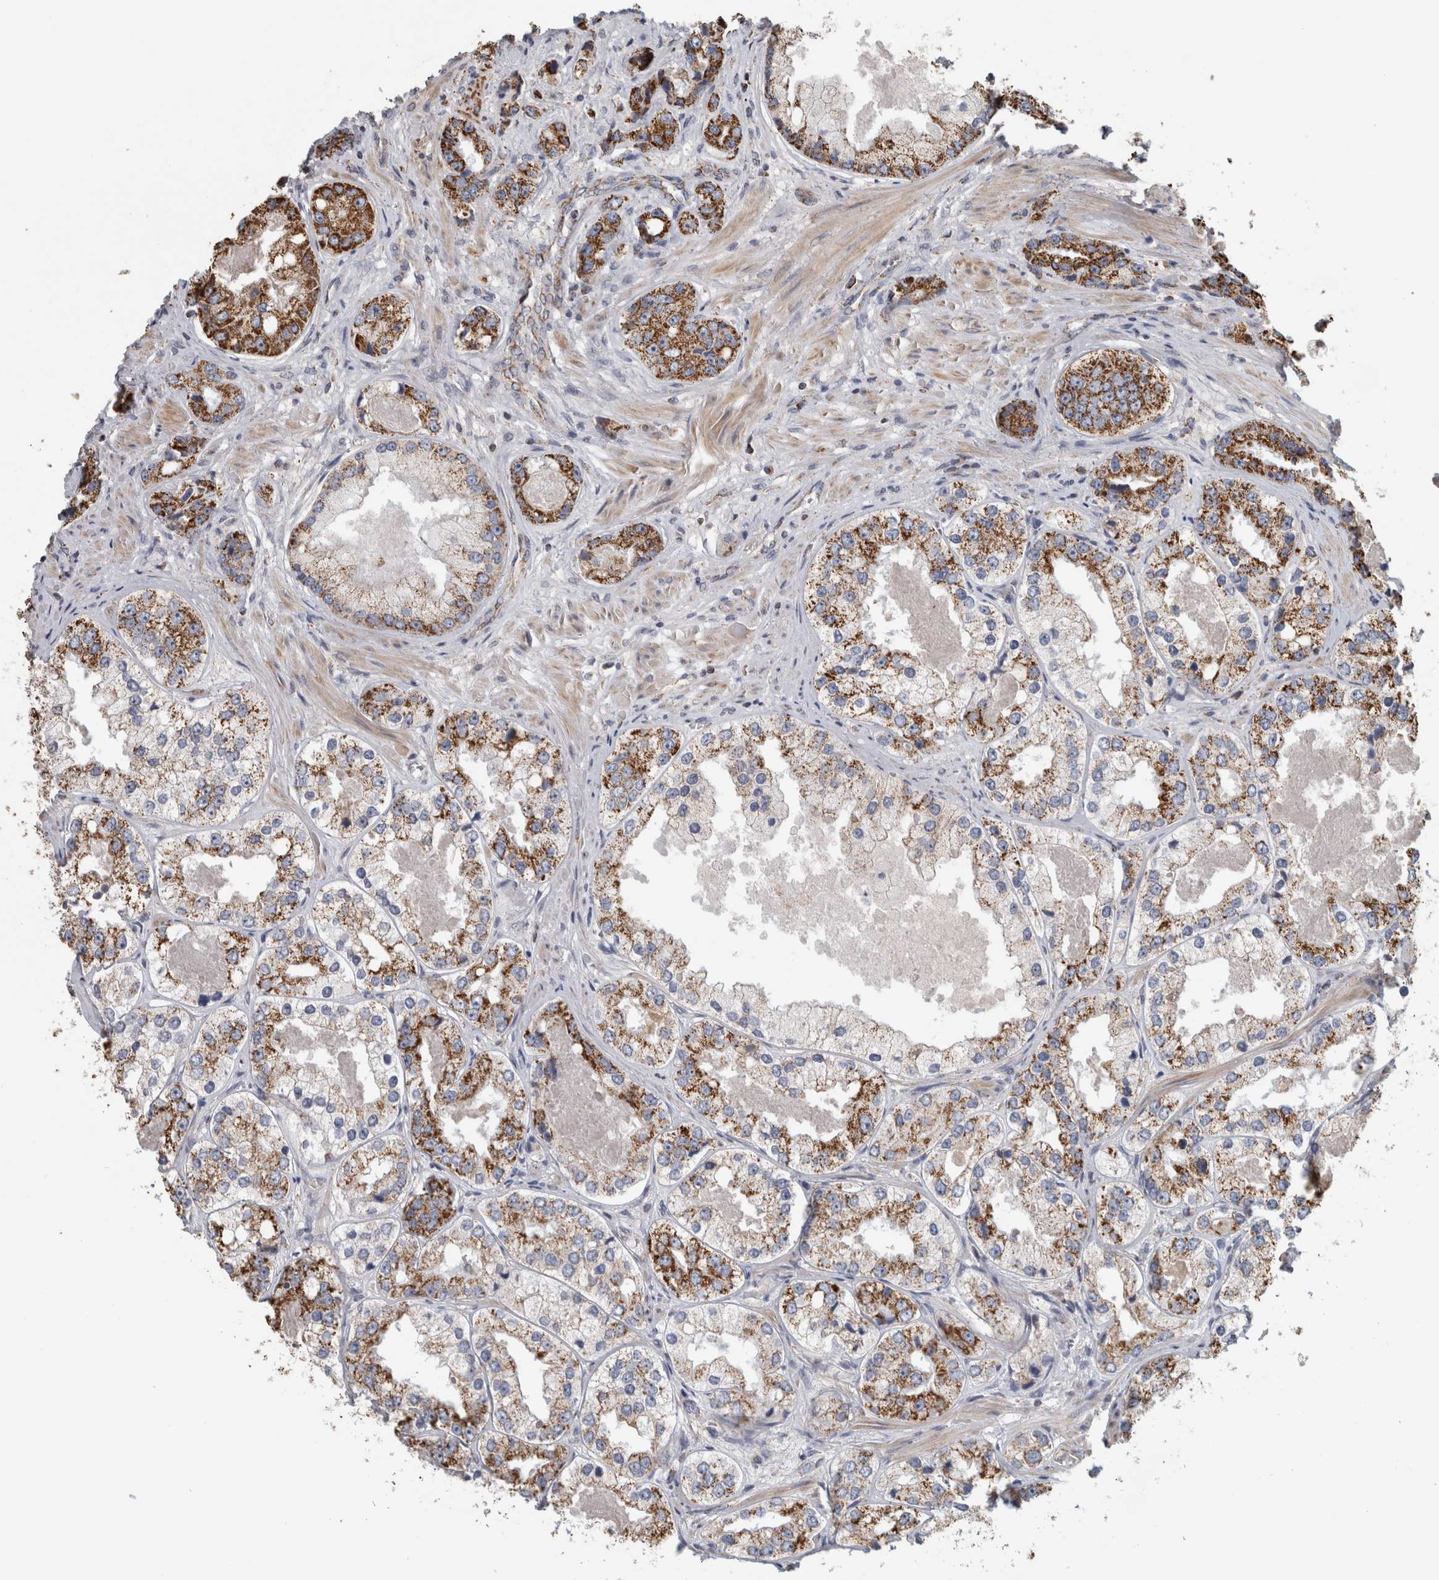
{"staining": {"intensity": "moderate", "quantity": ">75%", "location": "cytoplasmic/membranous"}, "tissue": "prostate cancer", "cell_type": "Tumor cells", "image_type": "cancer", "snomed": [{"axis": "morphology", "description": "Adenocarcinoma, High grade"}, {"axis": "topography", "description": "Prostate"}], "caption": "A brown stain highlights moderate cytoplasmic/membranous positivity of a protein in human high-grade adenocarcinoma (prostate) tumor cells. The staining was performed using DAB (3,3'-diaminobenzidine), with brown indicating positive protein expression. Nuclei are stained blue with hematoxylin.", "gene": "ST8SIA1", "patient": {"sex": "male", "age": 61}}